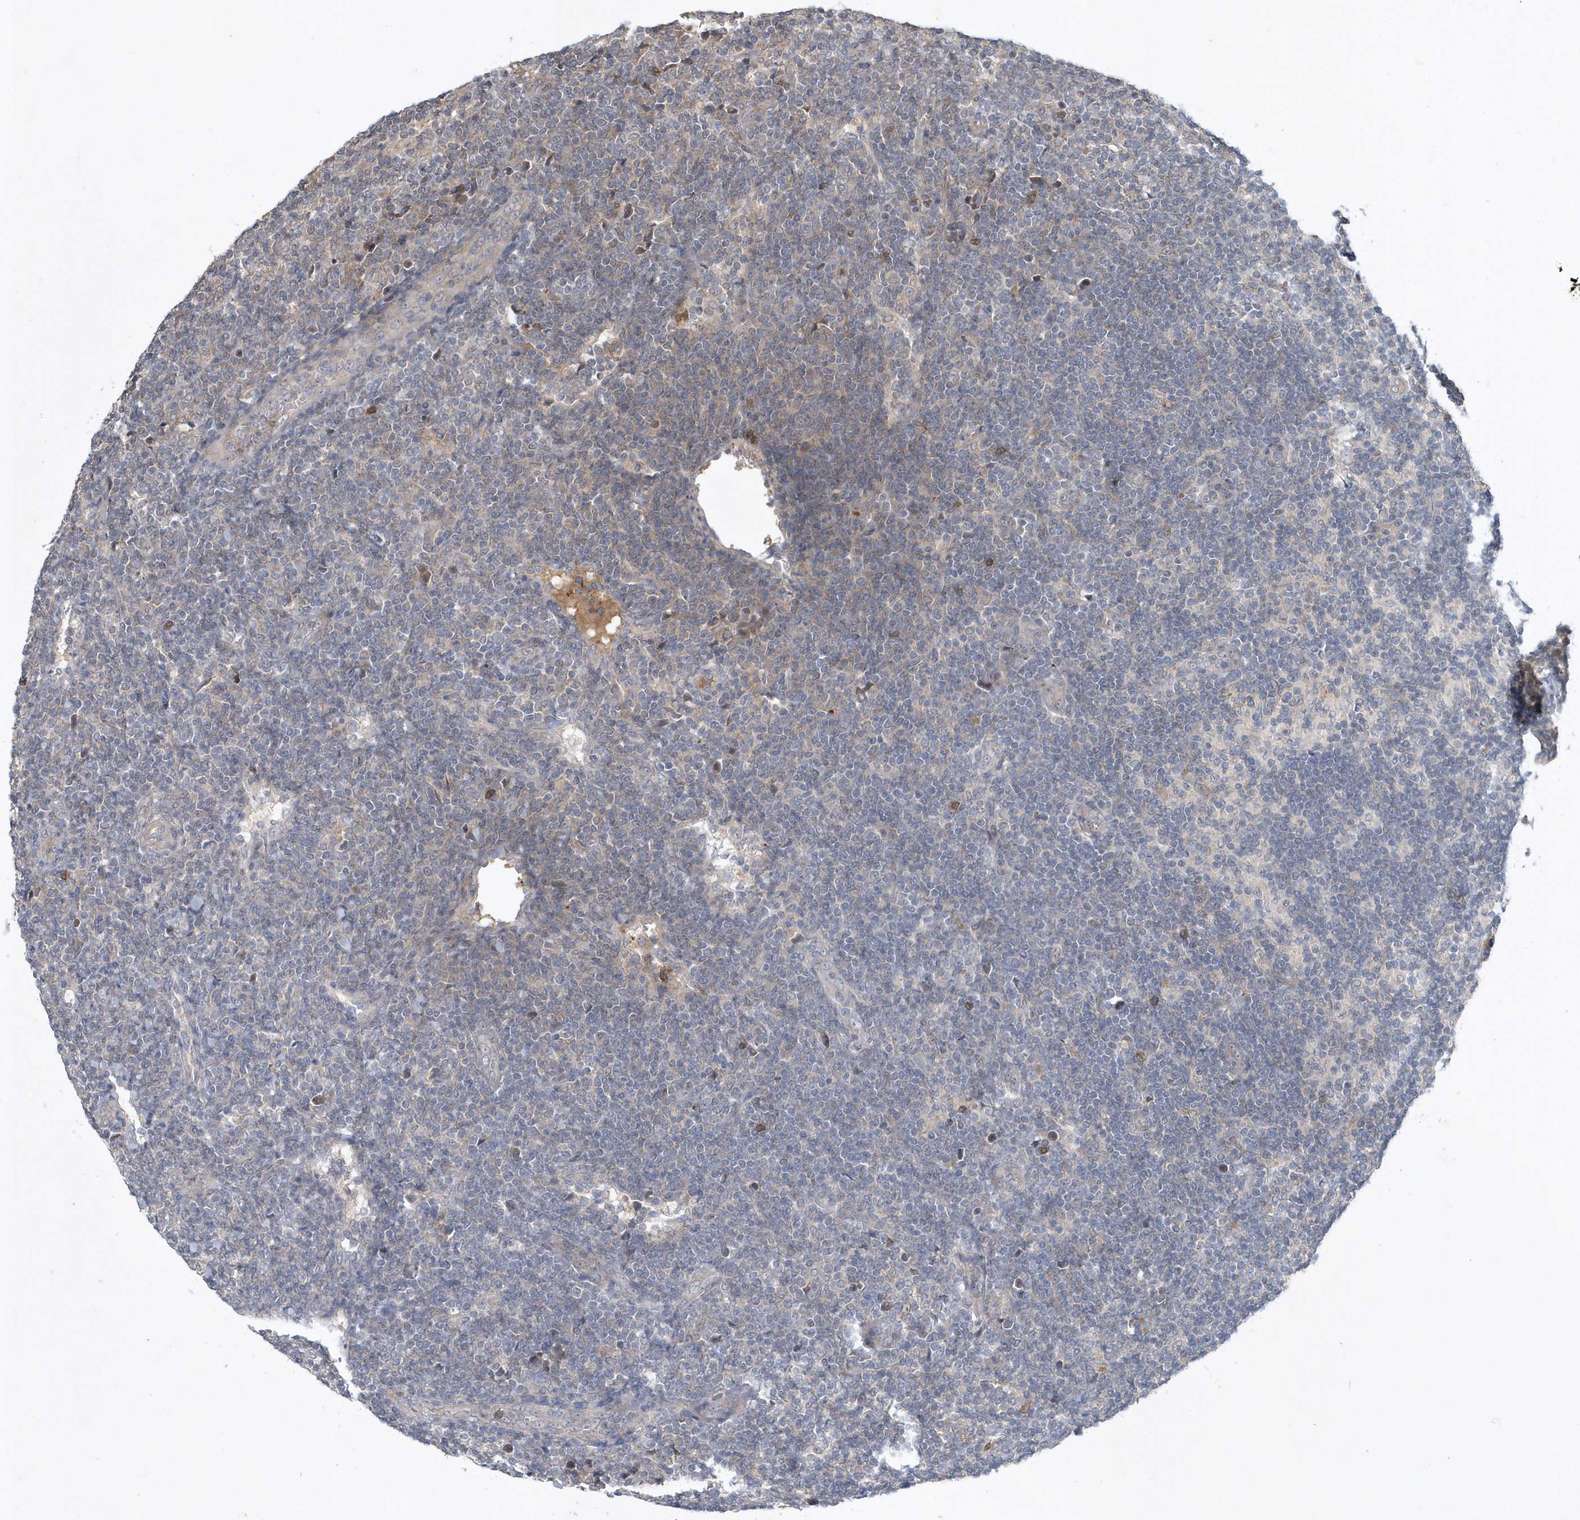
{"staining": {"intensity": "negative", "quantity": "none", "location": "none"}, "tissue": "lymphoma", "cell_type": "Tumor cells", "image_type": "cancer", "snomed": [{"axis": "morphology", "description": "Malignant lymphoma, non-Hodgkin's type, Low grade"}, {"axis": "topography", "description": "Lymph node"}], "caption": "This is a micrograph of immunohistochemistry (IHC) staining of low-grade malignant lymphoma, non-Hodgkin's type, which shows no staining in tumor cells.", "gene": "HMGCS1", "patient": {"sex": "male", "age": 66}}